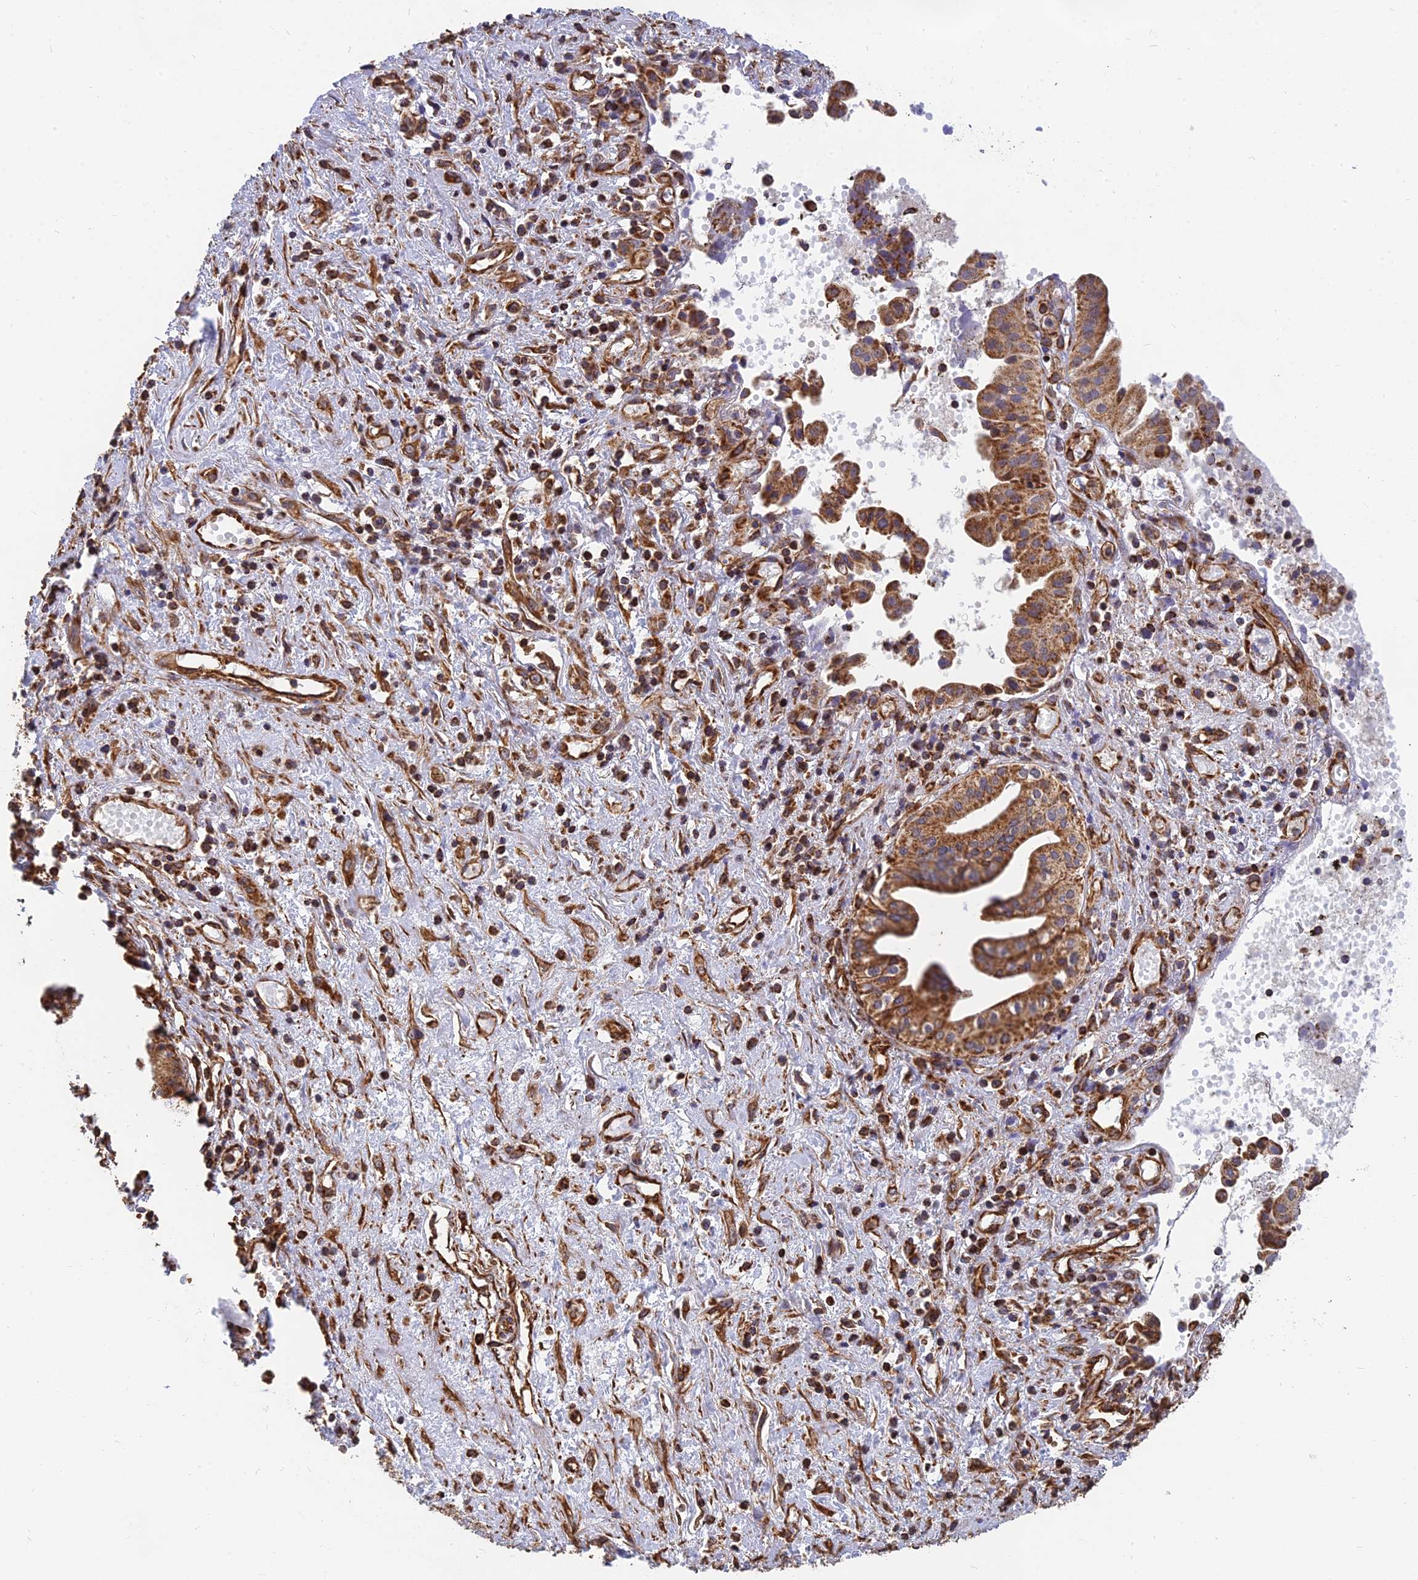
{"staining": {"intensity": "moderate", "quantity": ">75%", "location": "cytoplasmic/membranous"}, "tissue": "pancreatic cancer", "cell_type": "Tumor cells", "image_type": "cancer", "snomed": [{"axis": "morphology", "description": "Adenocarcinoma, NOS"}, {"axis": "topography", "description": "Pancreas"}], "caption": "Human pancreatic cancer (adenocarcinoma) stained with a brown dye reveals moderate cytoplasmic/membranous positive staining in approximately >75% of tumor cells.", "gene": "DSTYK", "patient": {"sex": "female", "age": 50}}